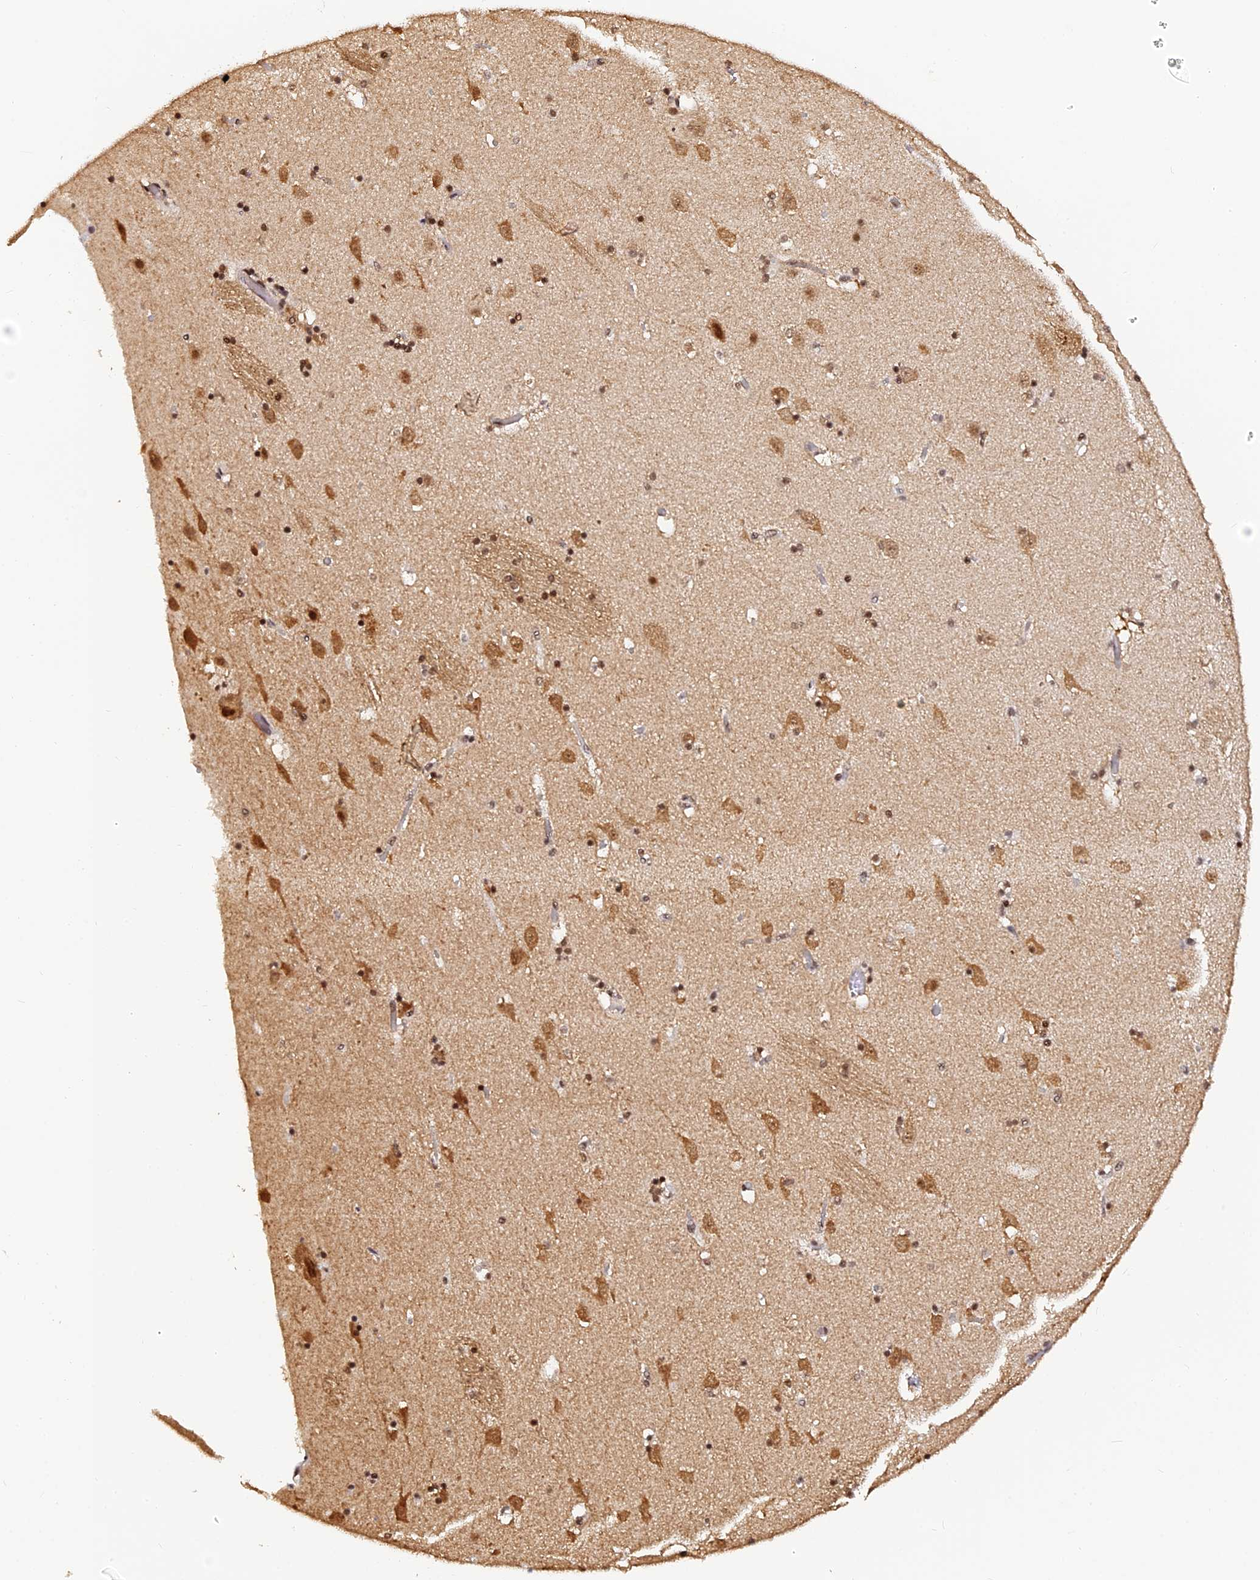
{"staining": {"intensity": "moderate", "quantity": ">75%", "location": "nuclear"}, "tissue": "caudate", "cell_type": "Glial cells", "image_type": "normal", "snomed": [{"axis": "morphology", "description": "Normal tissue, NOS"}, {"axis": "topography", "description": "Lateral ventricle wall"}], "caption": "Immunohistochemical staining of unremarkable human caudate demonstrates medium levels of moderate nuclear staining in approximately >75% of glial cells.", "gene": "MCRS1", "patient": {"sex": "male", "age": 45}}